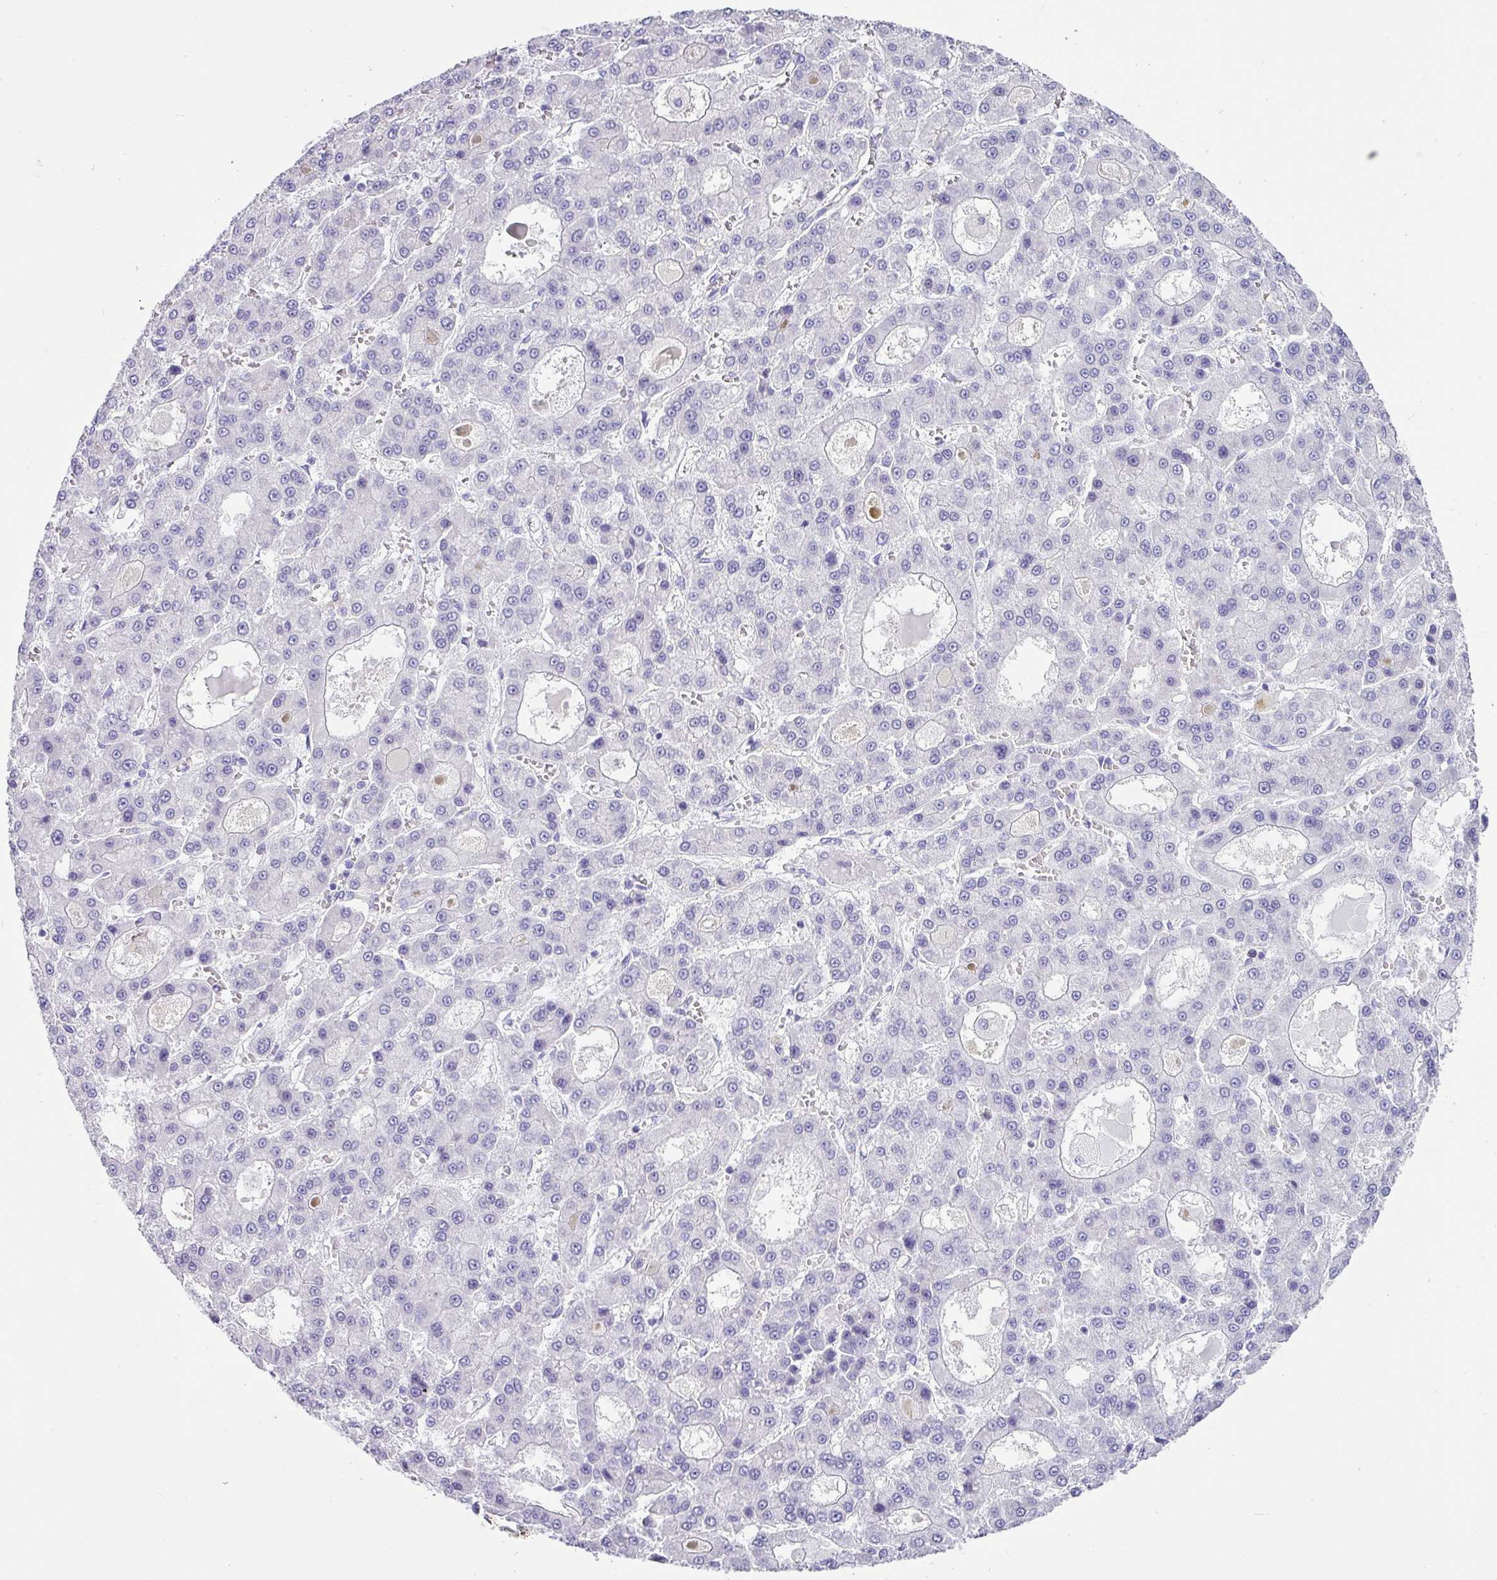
{"staining": {"intensity": "negative", "quantity": "none", "location": "none"}, "tissue": "liver cancer", "cell_type": "Tumor cells", "image_type": "cancer", "snomed": [{"axis": "morphology", "description": "Carcinoma, Hepatocellular, NOS"}, {"axis": "topography", "description": "Liver"}], "caption": "Immunohistochemical staining of liver cancer displays no significant positivity in tumor cells.", "gene": "ZG16", "patient": {"sex": "male", "age": 70}}